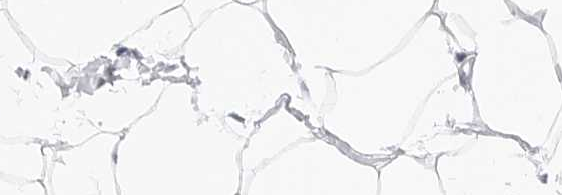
{"staining": {"intensity": "negative", "quantity": "none", "location": "none"}, "tissue": "adipose tissue", "cell_type": "Adipocytes", "image_type": "normal", "snomed": [{"axis": "morphology", "description": "Normal tissue, NOS"}, {"axis": "morphology", "description": "Adenocarcinoma, NOS"}, {"axis": "topography", "description": "Colon"}, {"axis": "topography", "description": "Peripheral nerve tissue"}], "caption": "An immunohistochemistry histopathology image of normal adipose tissue is shown. There is no staining in adipocytes of adipose tissue.", "gene": "TFF2", "patient": {"sex": "male", "age": 14}}